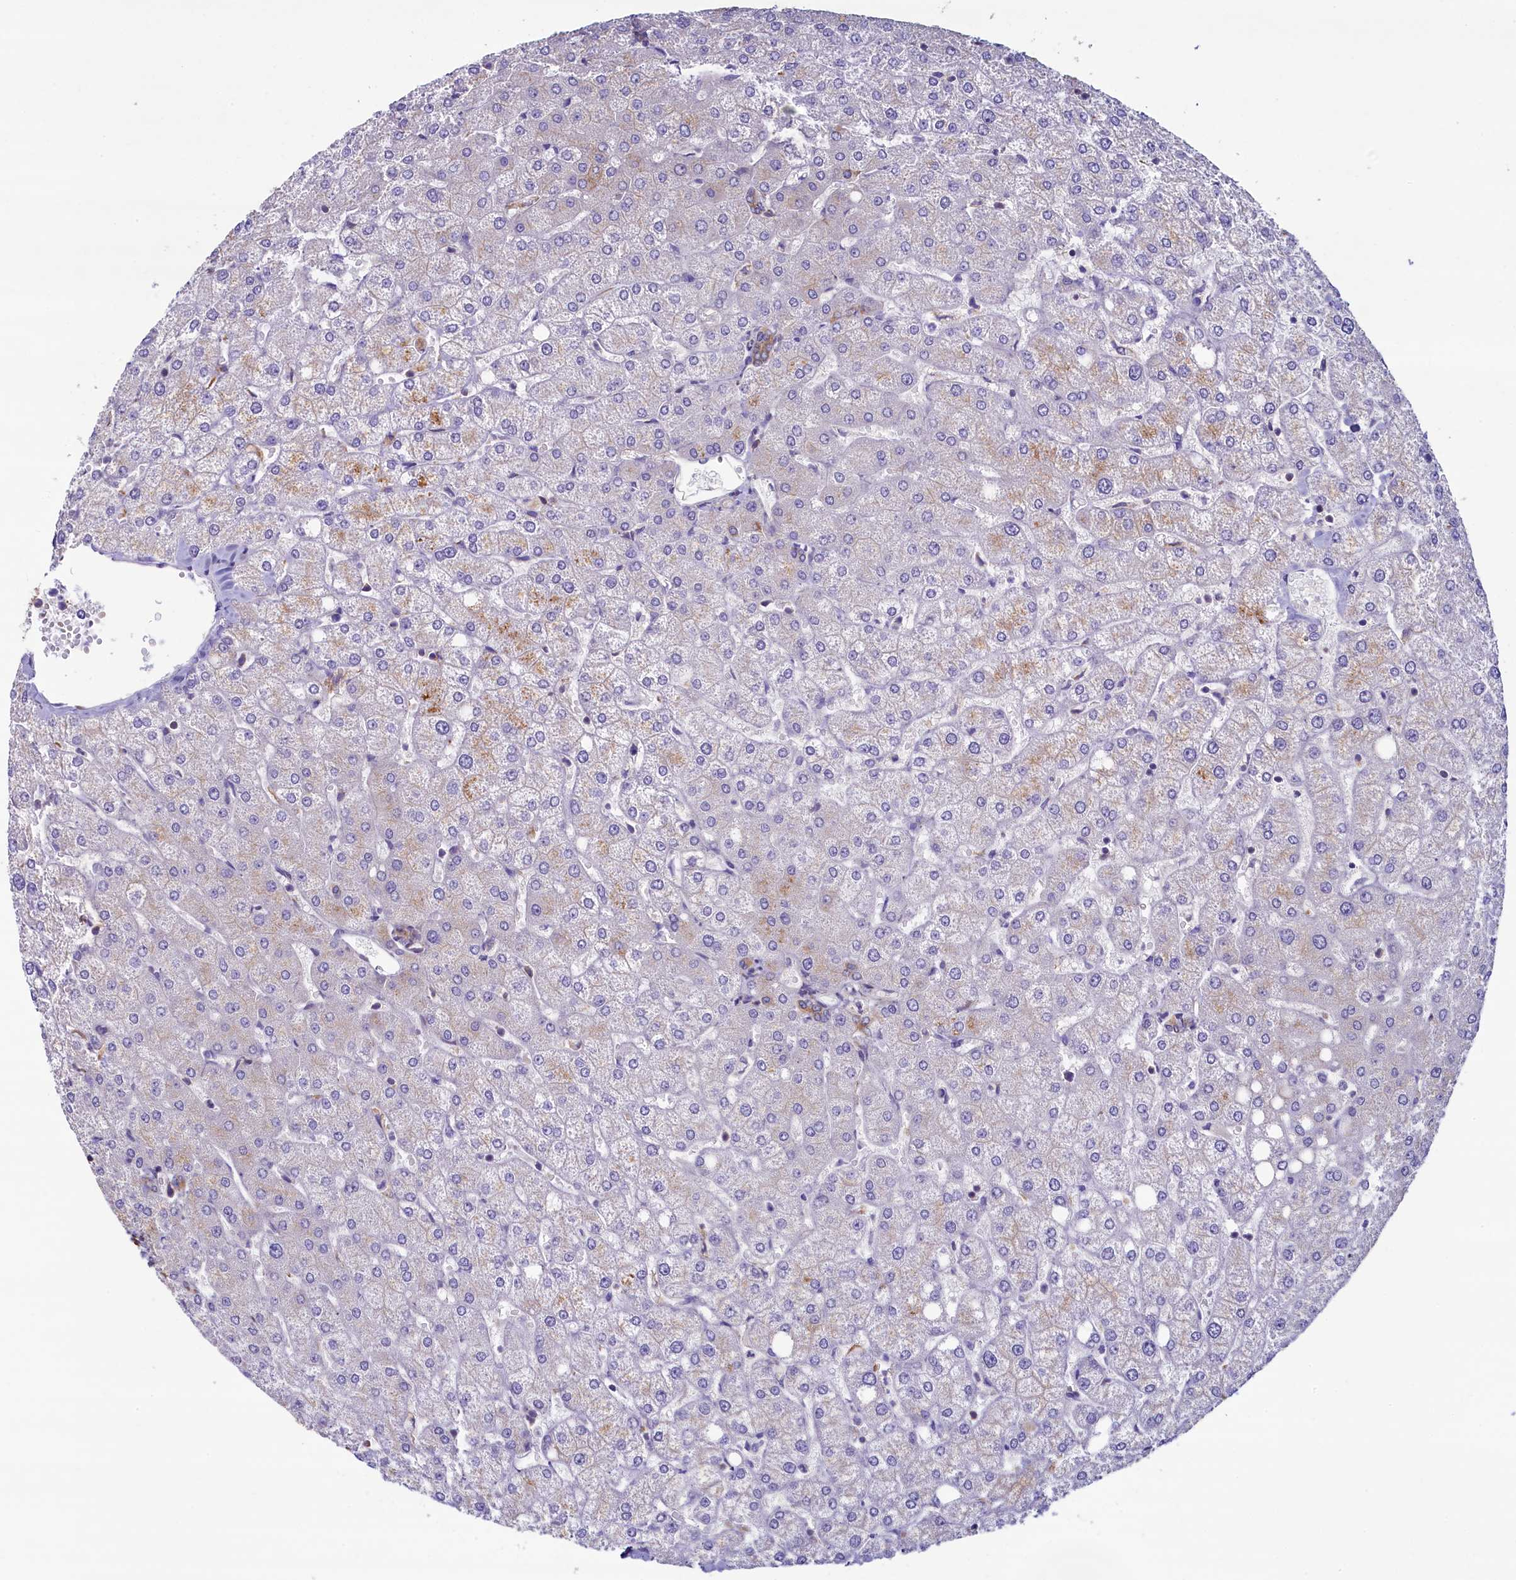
{"staining": {"intensity": "weak", "quantity": "25%-75%", "location": "cytoplasmic/membranous"}, "tissue": "liver", "cell_type": "Cholangiocytes", "image_type": "normal", "snomed": [{"axis": "morphology", "description": "Normal tissue, NOS"}, {"axis": "topography", "description": "Liver"}], "caption": "This is an image of immunohistochemistry (IHC) staining of normal liver, which shows weak positivity in the cytoplasmic/membranous of cholangiocytes.", "gene": "GPR21", "patient": {"sex": "female", "age": 54}}